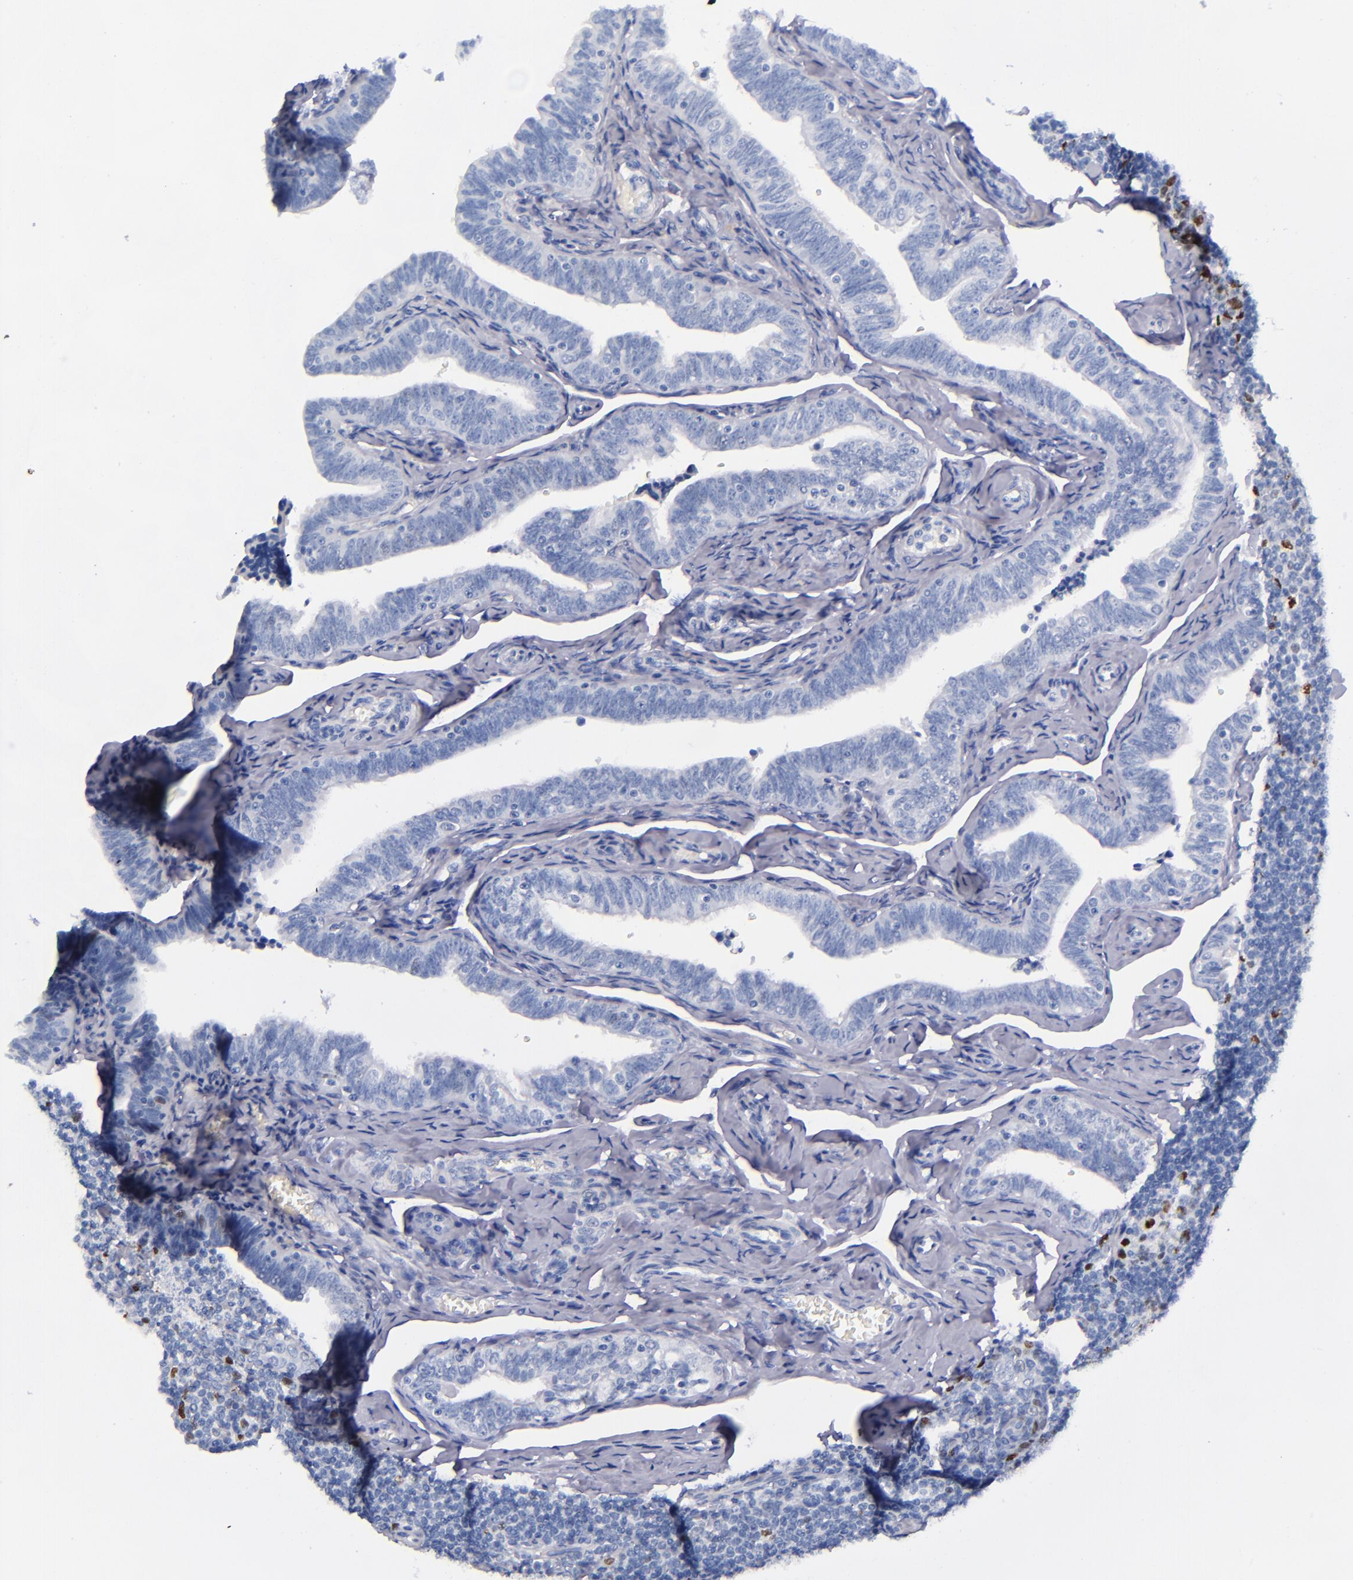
{"staining": {"intensity": "negative", "quantity": "none", "location": "none"}, "tissue": "fallopian tube", "cell_type": "Glandular cells", "image_type": "normal", "snomed": [{"axis": "morphology", "description": "Normal tissue, NOS"}, {"axis": "topography", "description": "Fallopian tube"}, {"axis": "topography", "description": "Ovary"}], "caption": "High power microscopy micrograph of an IHC image of unremarkable fallopian tube, revealing no significant positivity in glandular cells.", "gene": "MCM7", "patient": {"sex": "female", "age": 69}}